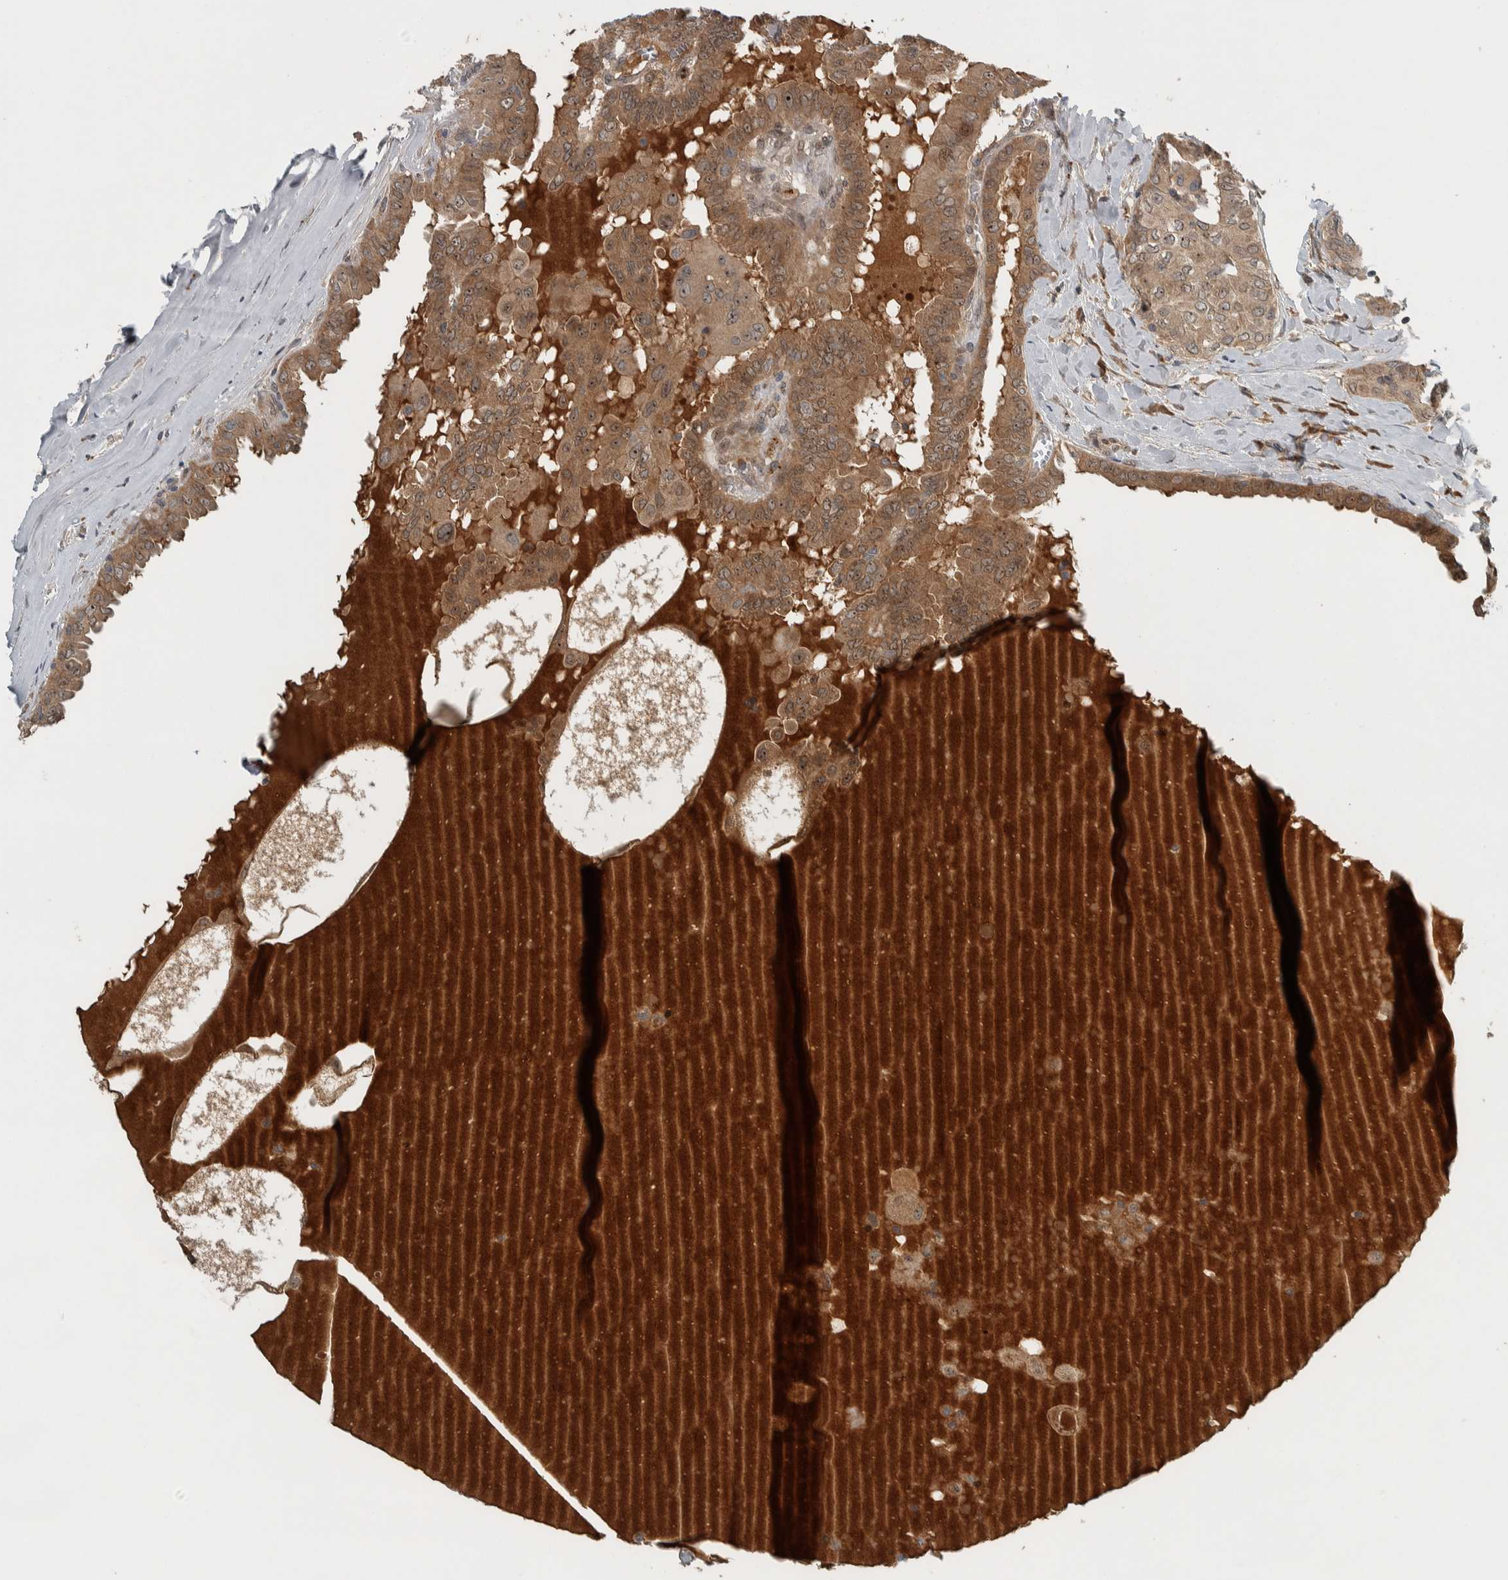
{"staining": {"intensity": "moderate", "quantity": ">75%", "location": "cytoplasmic/membranous,nuclear"}, "tissue": "thyroid cancer", "cell_type": "Tumor cells", "image_type": "cancer", "snomed": [{"axis": "morphology", "description": "Papillary adenocarcinoma, NOS"}, {"axis": "topography", "description": "Thyroid gland"}], "caption": "Thyroid papillary adenocarcinoma stained with a protein marker displays moderate staining in tumor cells.", "gene": "XPO5", "patient": {"sex": "male", "age": 33}}